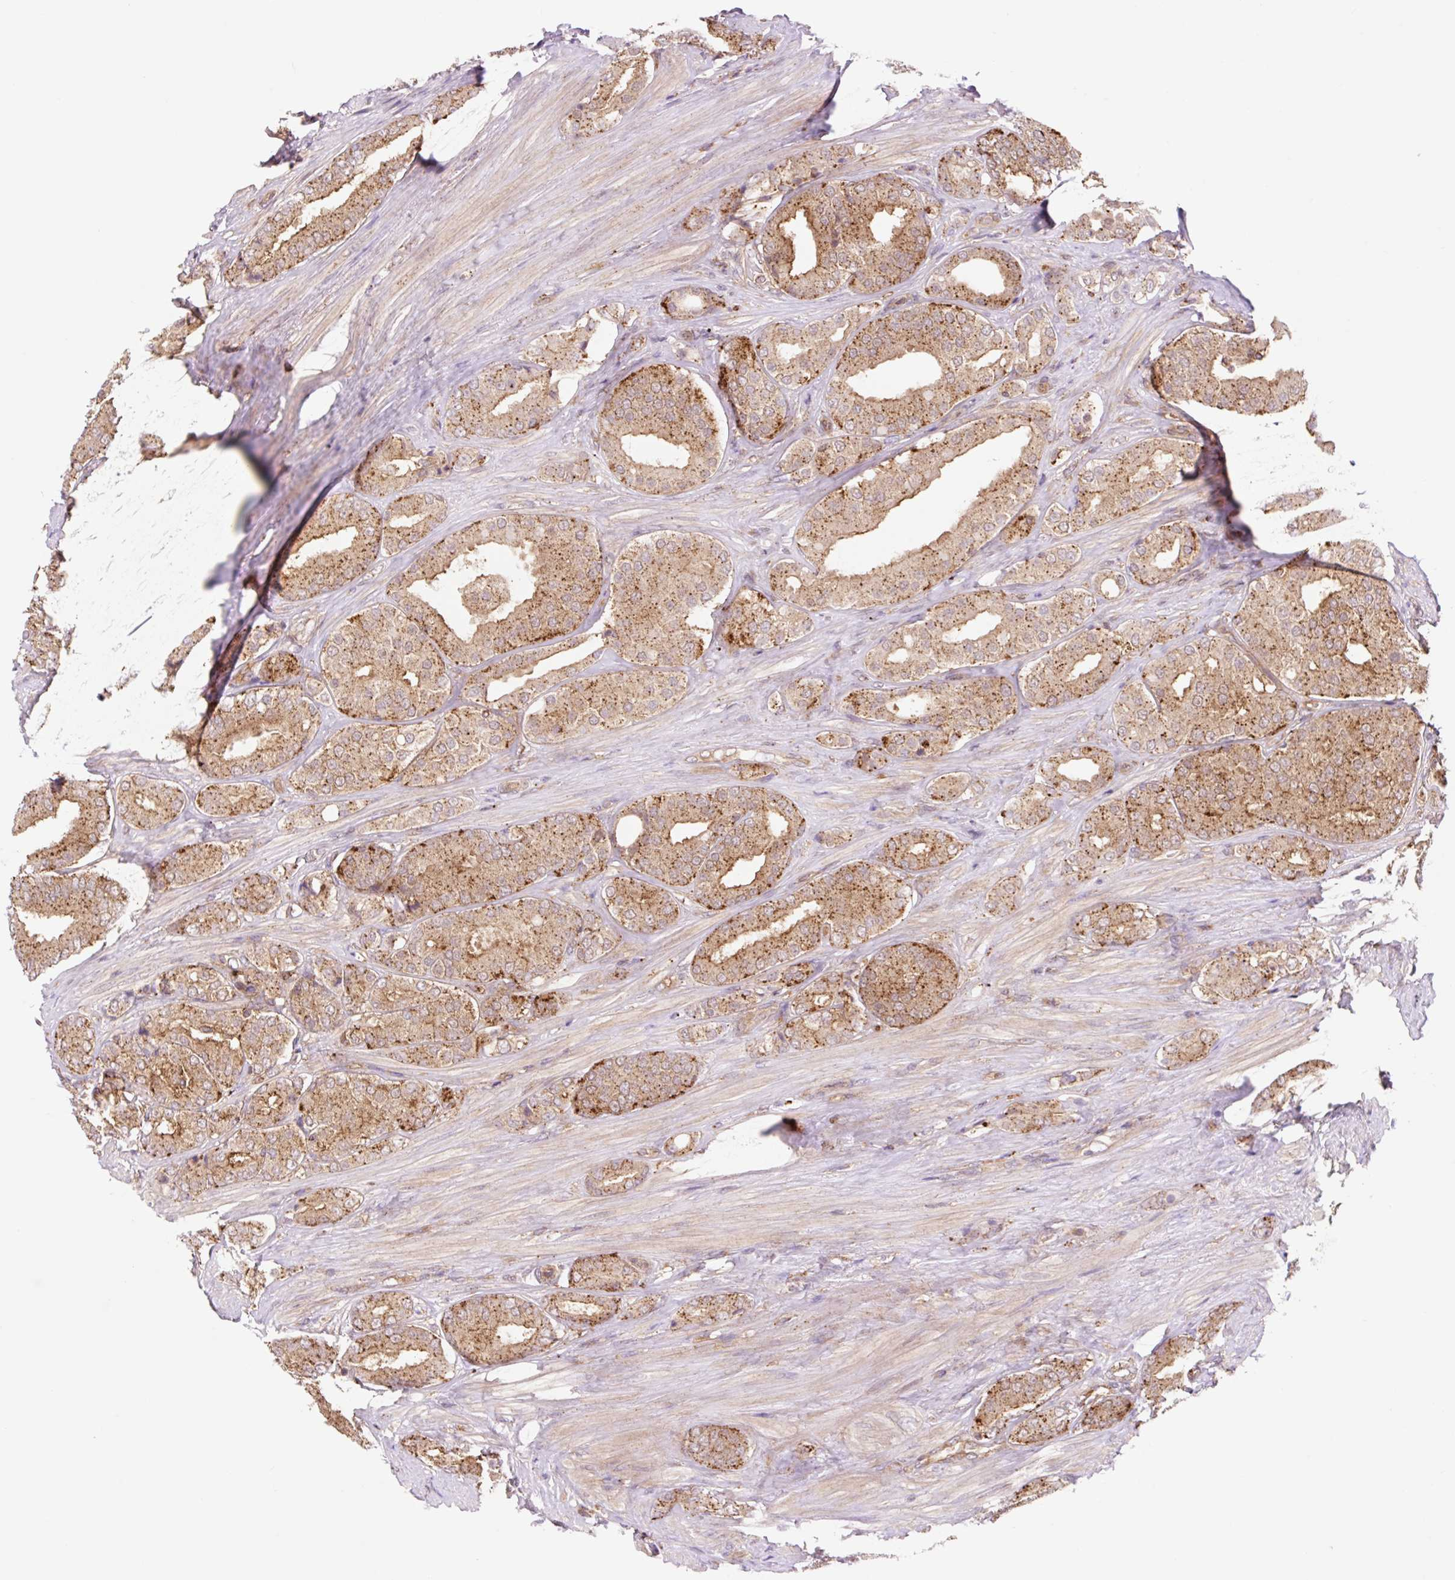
{"staining": {"intensity": "strong", "quantity": ">75%", "location": "cytoplasmic/membranous"}, "tissue": "prostate cancer", "cell_type": "Tumor cells", "image_type": "cancer", "snomed": [{"axis": "morphology", "description": "Adenocarcinoma, High grade"}, {"axis": "topography", "description": "Prostate"}], "caption": "The histopathology image shows a brown stain indicating the presence of a protein in the cytoplasmic/membranous of tumor cells in prostate cancer (adenocarcinoma (high-grade)). (DAB (3,3'-diaminobenzidine) IHC, brown staining for protein, blue staining for nuclei).", "gene": "VPS4A", "patient": {"sex": "male", "age": 63}}